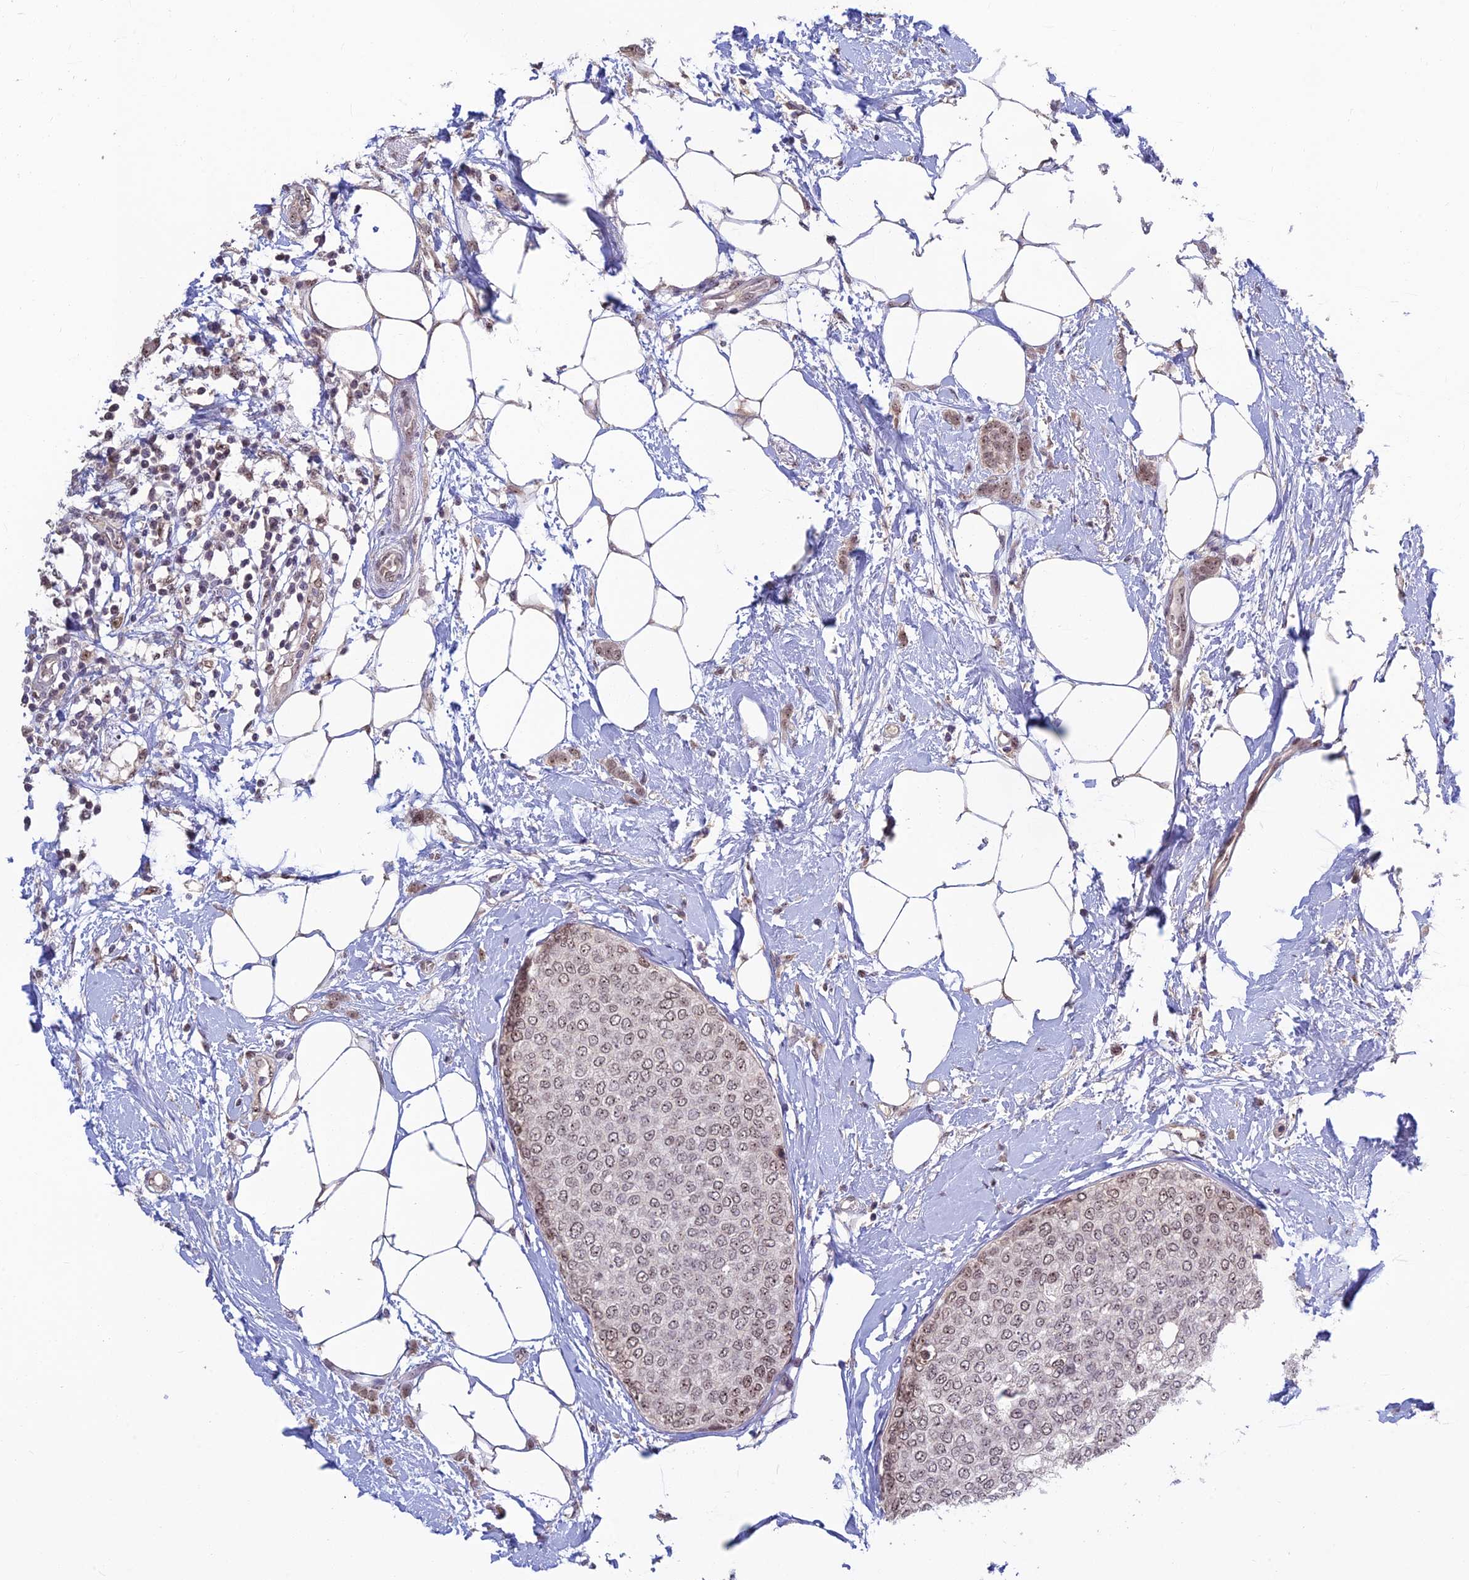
{"staining": {"intensity": "moderate", "quantity": "25%-75%", "location": "nuclear"}, "tissue": "breast cancer", "cell_type": "Tumor cells", "image_type": "cancer", "snomed": [{"axis": "morphology", "description": "Duct carcinoma"}, {"axis": "topography", "description": "Breast"}], "caption": "Breast cancer (intraductal carcinoma) stained with IHC displays moderate nuclear positivity in approximately 25%-75% of tumor cells.", "gene": "POLR1G", "patient": {"sex": "female", "age": 72}}